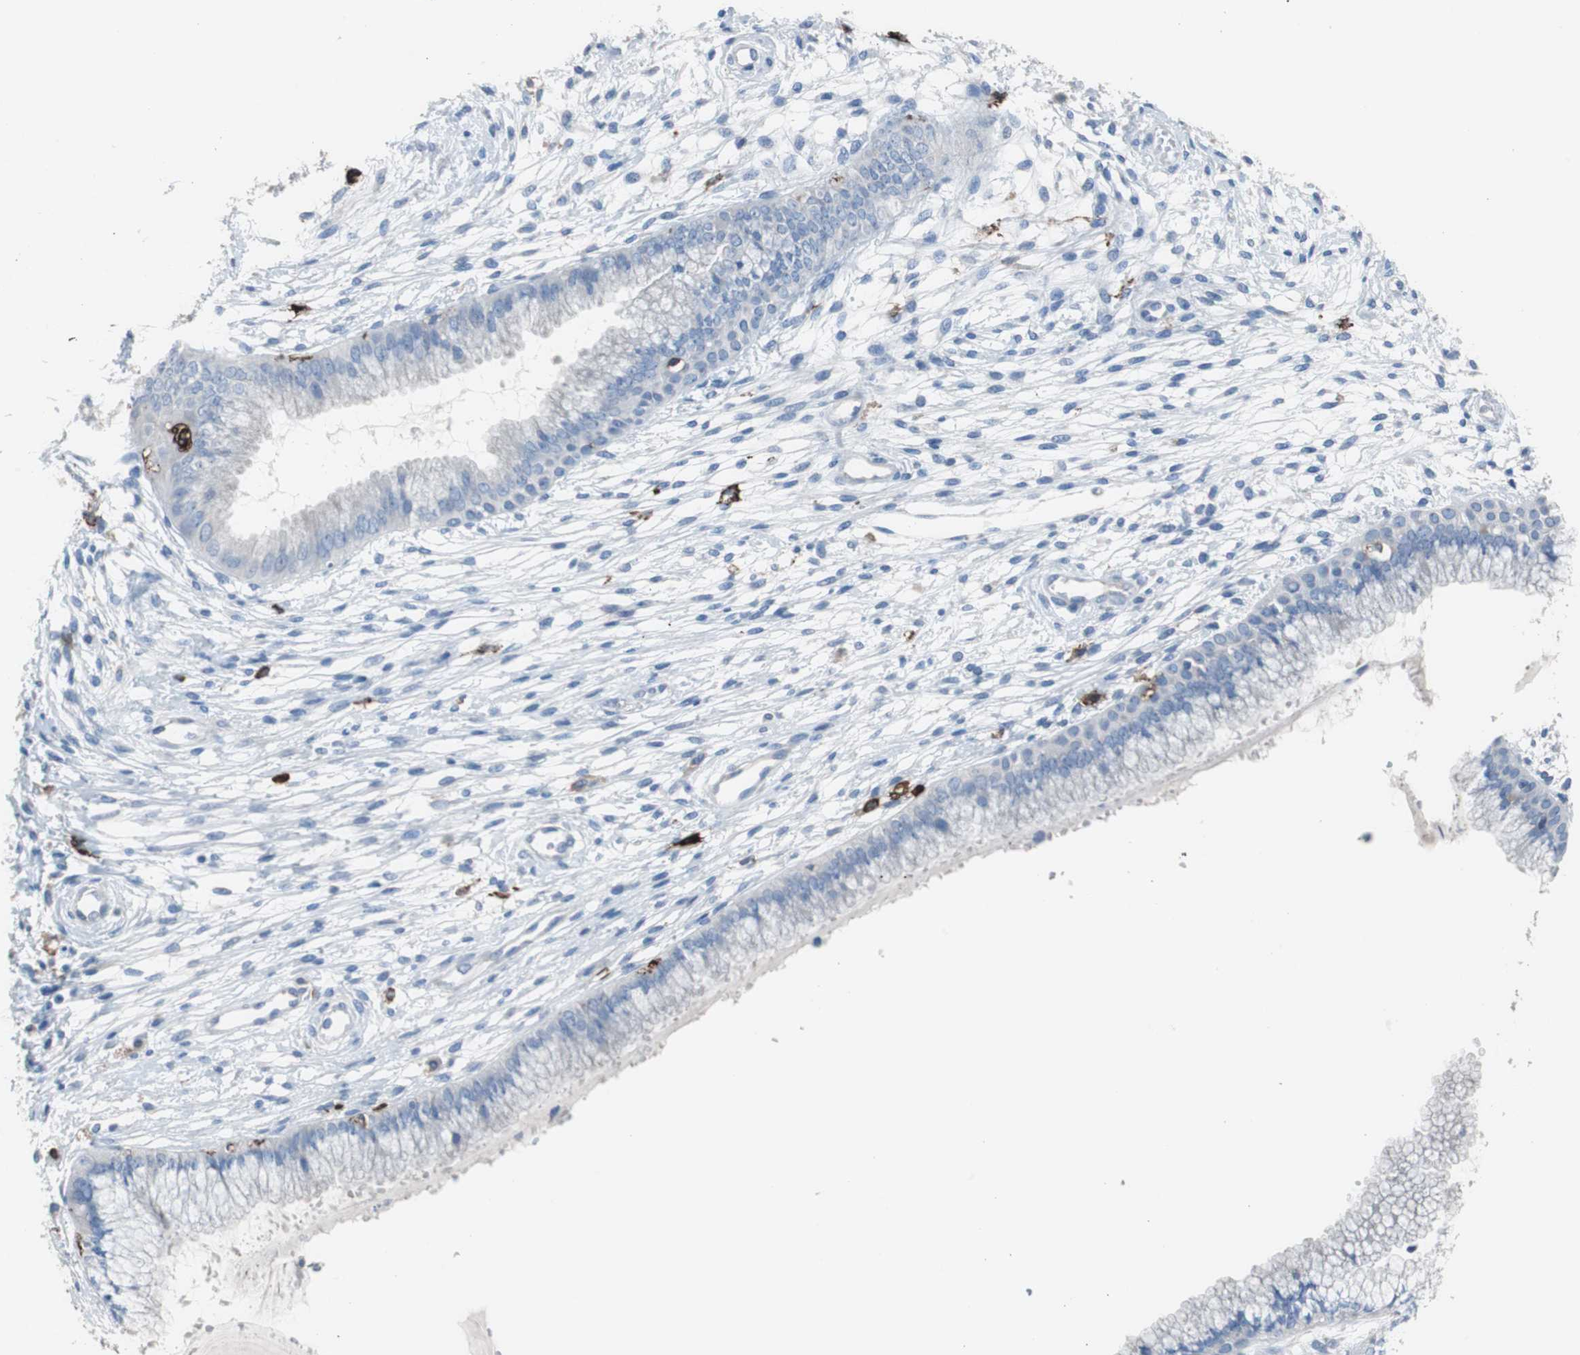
{"staining": {"intensity": "negative", "quantity": "none", "location": "none"}, "tissue": "cervix", "cell_type": "Glandular cells", "image_type": "normal", "snomed": [{"axis": "morphology", "description": "Normal tissue, NOS"}, {"axis": "topography", "description": "Cervix"}], "caption": "An immunohistochemistry (IHC) micrograph of unremarkable cervix is shown. There is no staining in glandular cells of cervix.", "gene": "FCGR2B", "patient": {"sex": "female", "age": 39}}